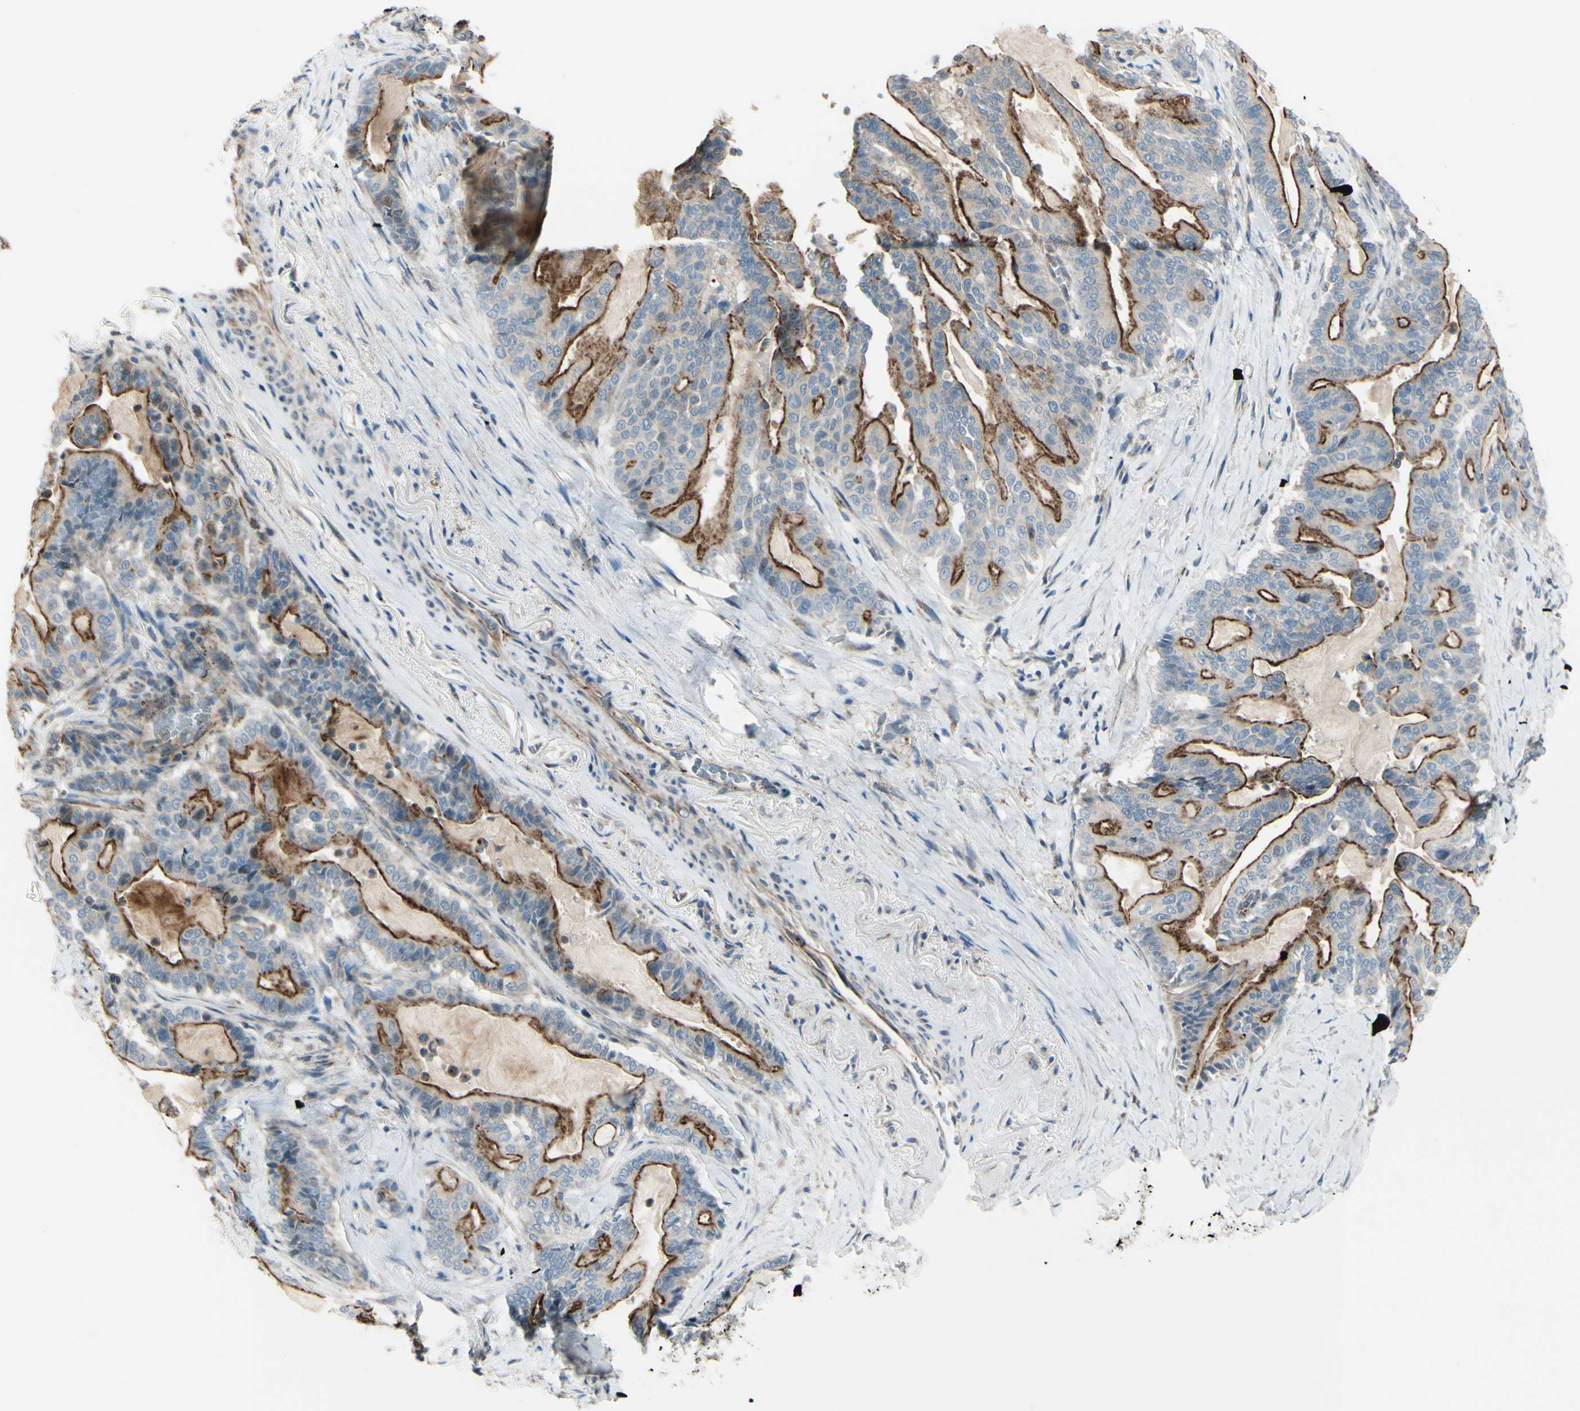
{"staining": {"intensity": "strong", "quantity": "25%-75%", "location": "cytoplasmic/membranous"}, "tissue": "pancreatic cancer", "cell_type": "Tumor cells", "image_type": "cancer", "snomed": [{"axis": "morphology", "description": "Adenocarcinoma, NOS"}, {"axis": "topography", "description": "Pancreas"}], "caption": "Human adenocarcinoma (pancreatic) stained with a protein marker demonstrates strong staining in tumor cells.", "gene": "LMTK2", "patient": {"sex": "male", "age": 63}}